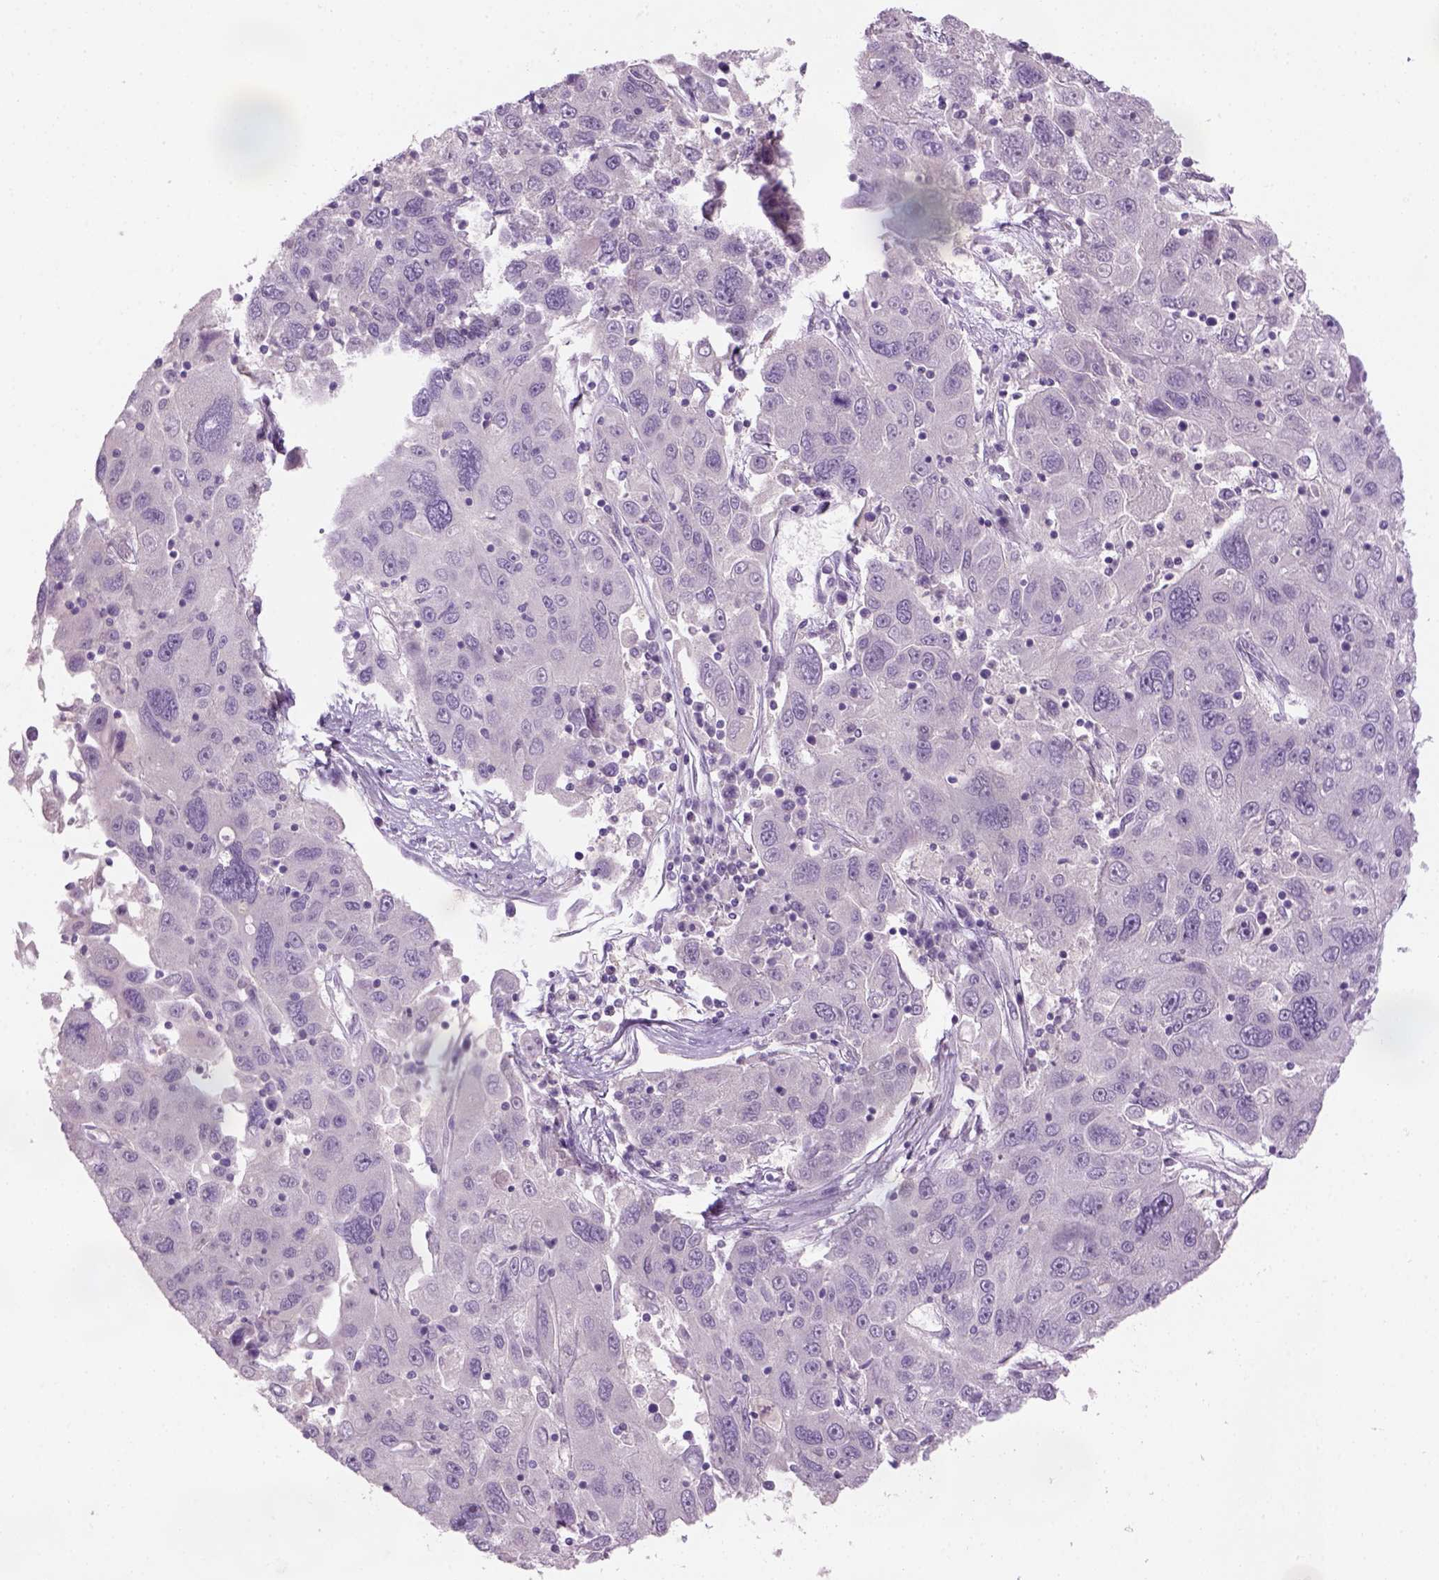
{"staining": {"intensity": "negative", "quantity": "none", "location": "none"}, "tissue": "stomach cancer", "cell_type": "Tumor cells", "image_type": "cancer", "snomed": [{"axis": "morphology", "description": "Adenocarcinoma, NOS"}, {"axis": "topography", "description": "Stomach"}], "caption": "IHC micrograph of neoplastic tissue: human stomach cancer (adenocarcinoma) stained with DAB reveals no significant protein staining in tumor cells.", "gene": "GFI1B", "patient": {"sex": "male", "age": 56}}